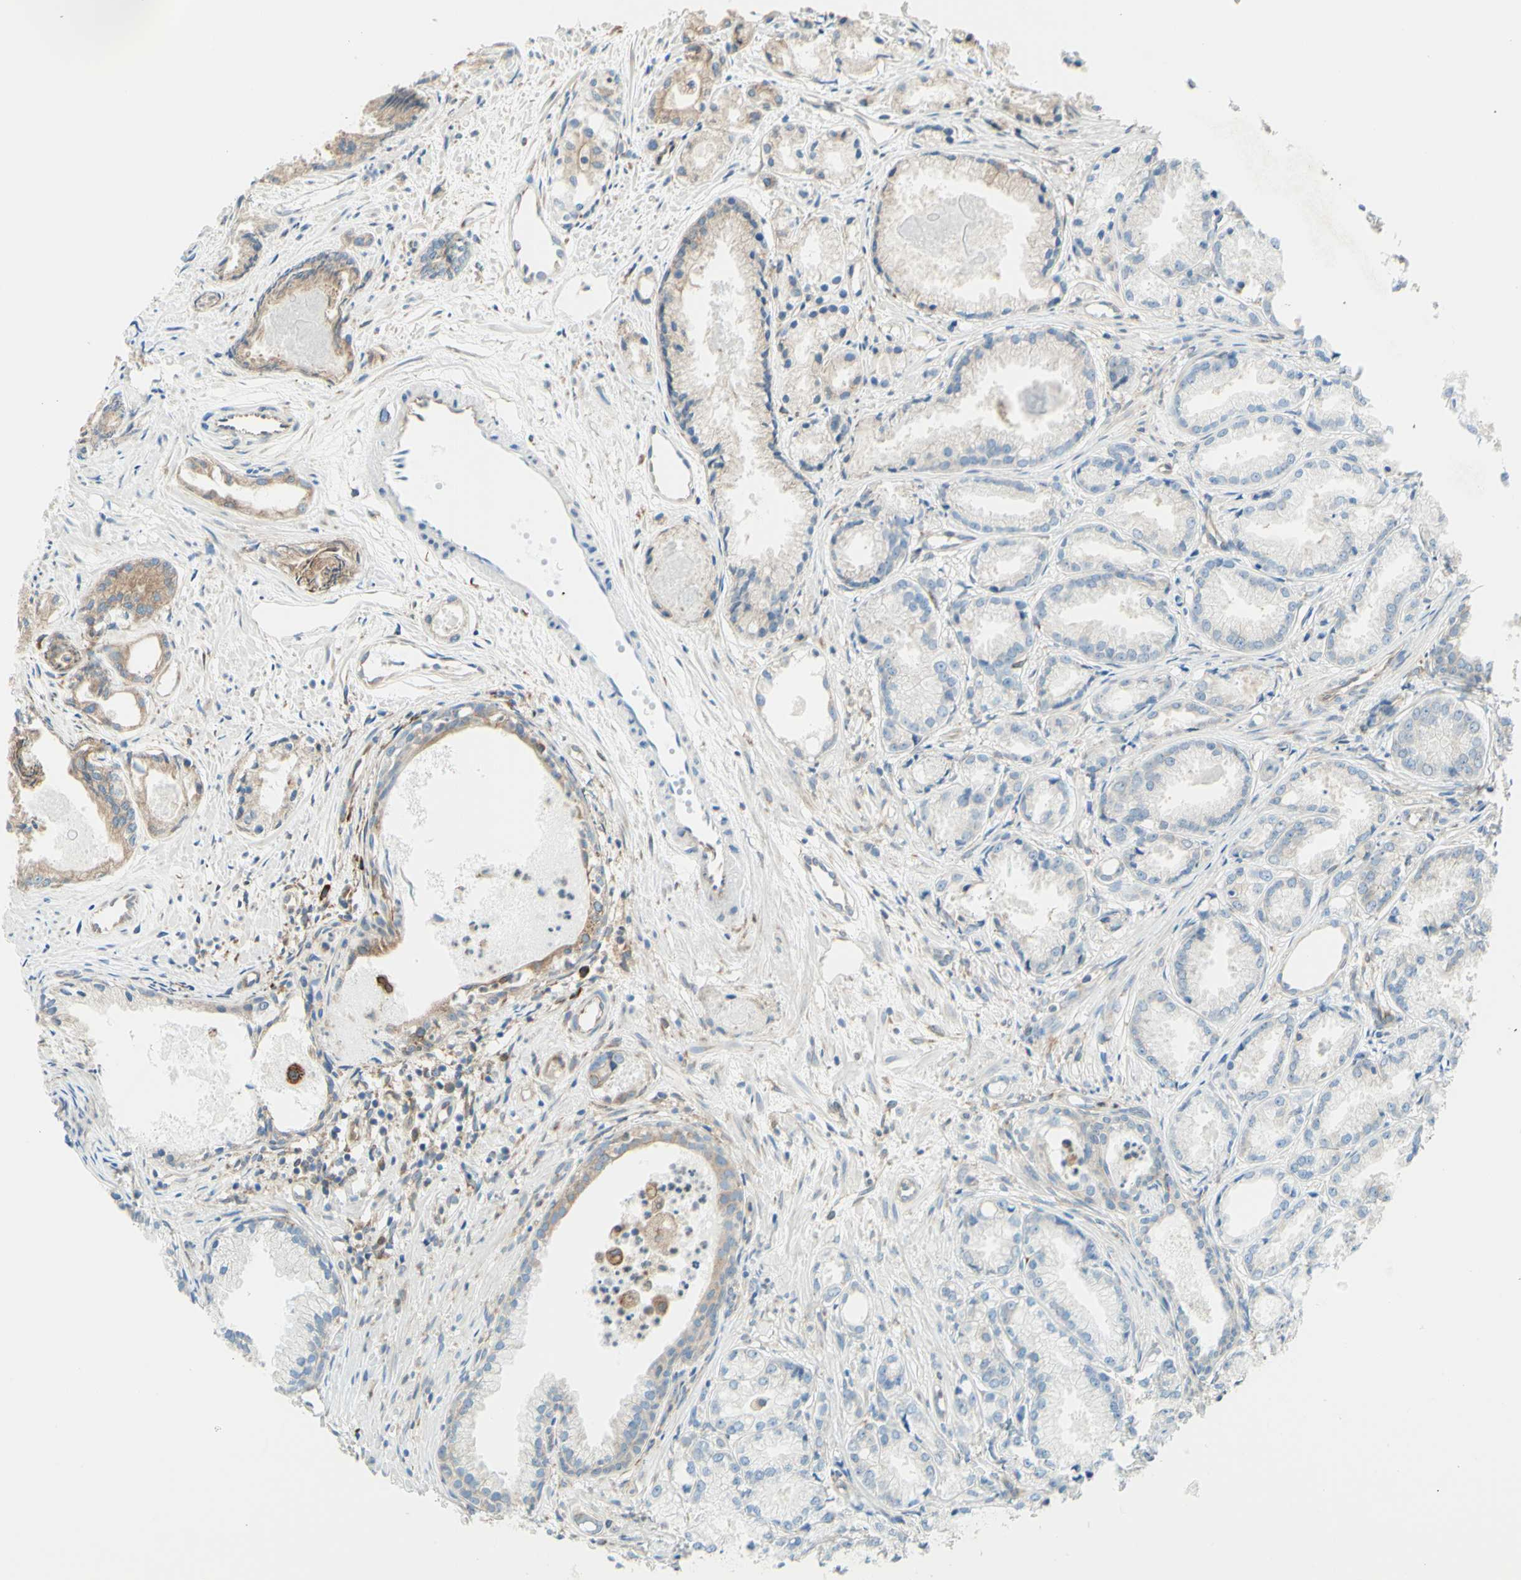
{"staining": {"intensity": "negative", "quantity": "none", "location": "none"}, "tissue": "prostate cancer", "cell_type": "Tumor cells", "image_type": "cancer", "snomed": [{"axis": "morphology", "description": "Adenocarcinoma, Low grade"}, {"axis": "topography", "description": "Prostate"}], "caption": "This micrograph is of prostate low-grade adenocarcinoma stained with immunohistochemistry to label a protein in brown with the nuclei are counter-stained blue. There is no positivity in tumor cells.", "gene": "DNAJB11", "patient": {"sex": "male", "age": 72}}